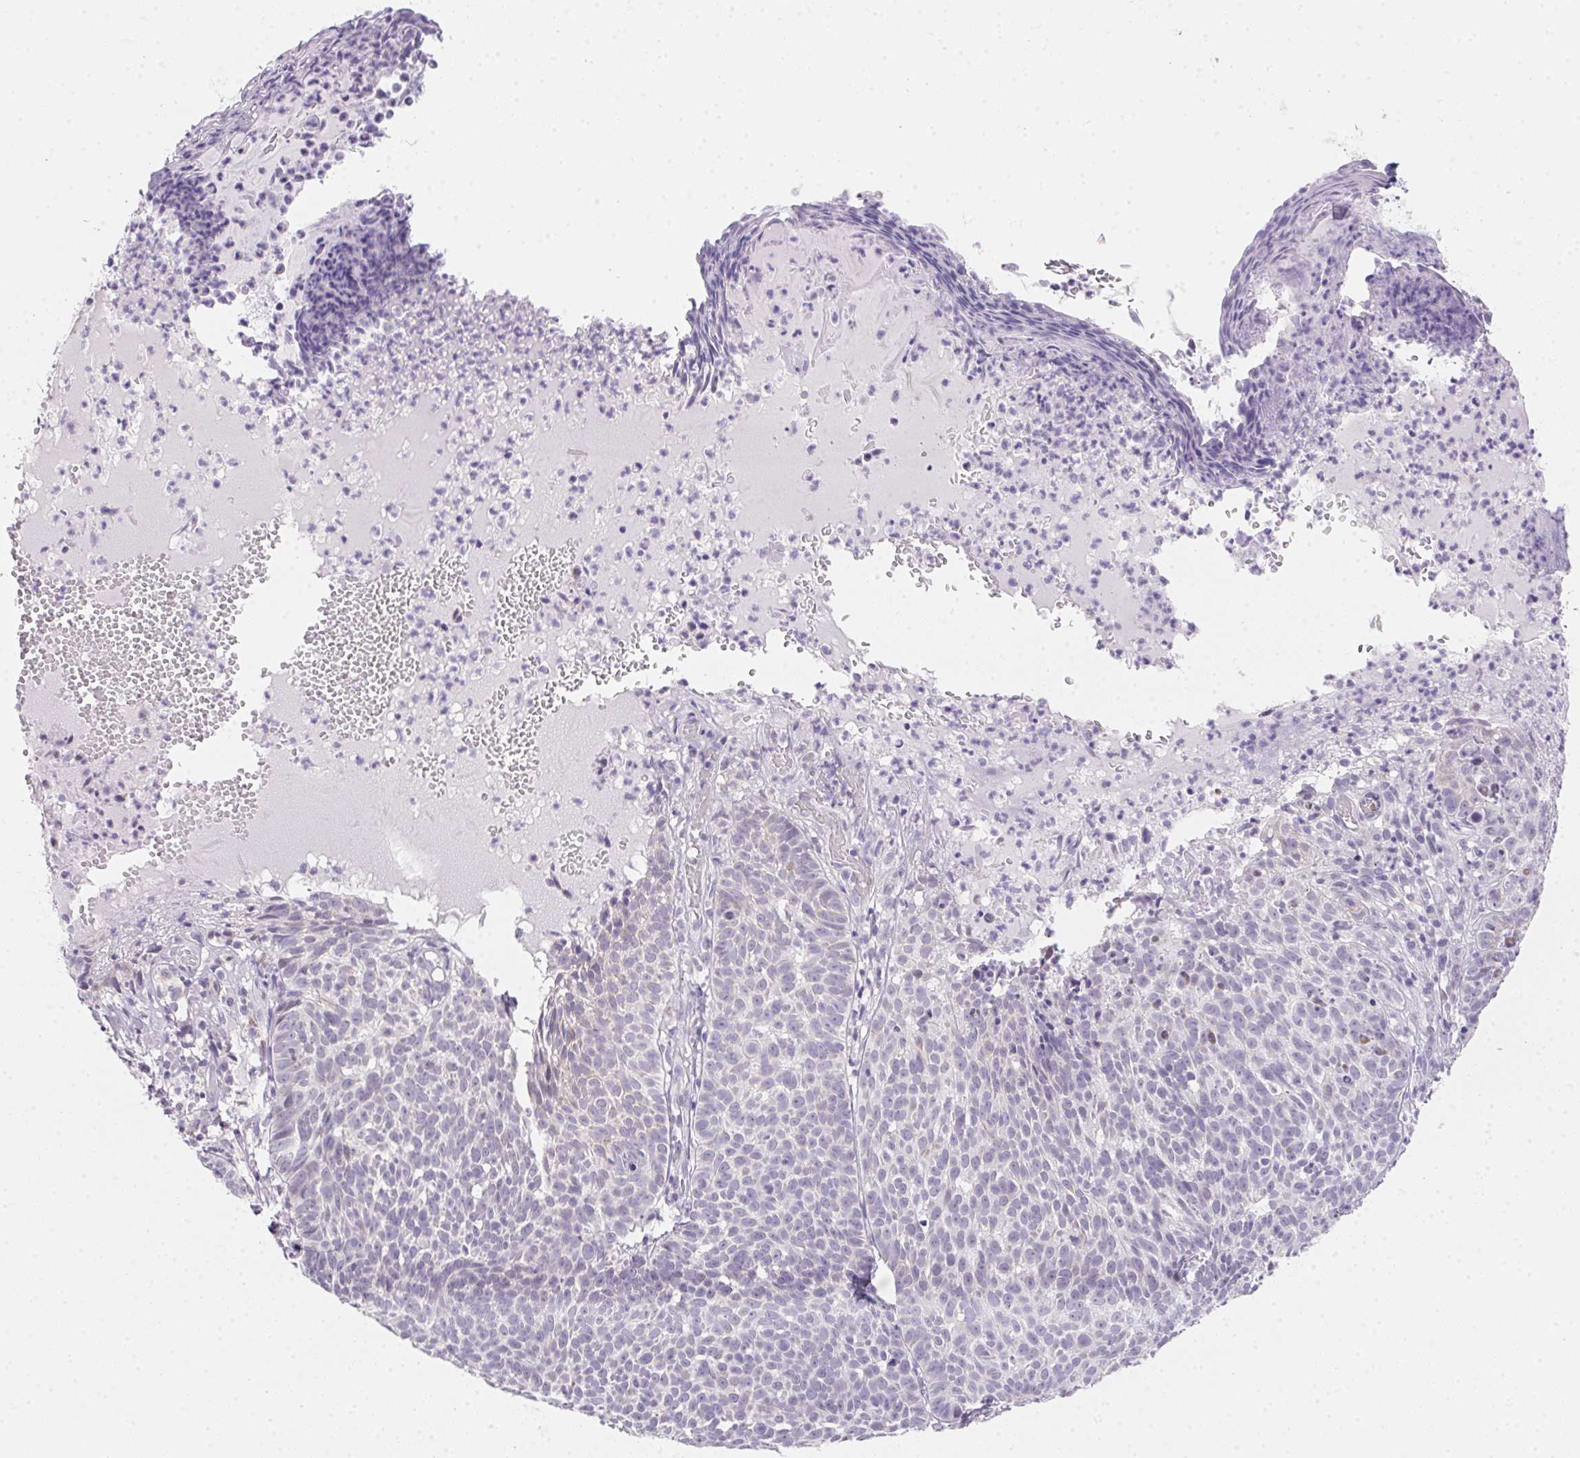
{"staining": {"intensity": "negative", "quantity": "none", "location": "none"}, "tissue": "skin cancer", "cell_type": "Tumor cells", "image_type": "cancer", "snomed": [{"axis": "morphology", "description": "Basal cell carcinoma"}, {"axis": "topography", "description": "Skin"}], "caption": "The histopathology image exhibits no significant staining in tumor cells of skin basal cell carcinoma.", "gene": "MORC1", "patient": {"sex": "male", "age": 90}}